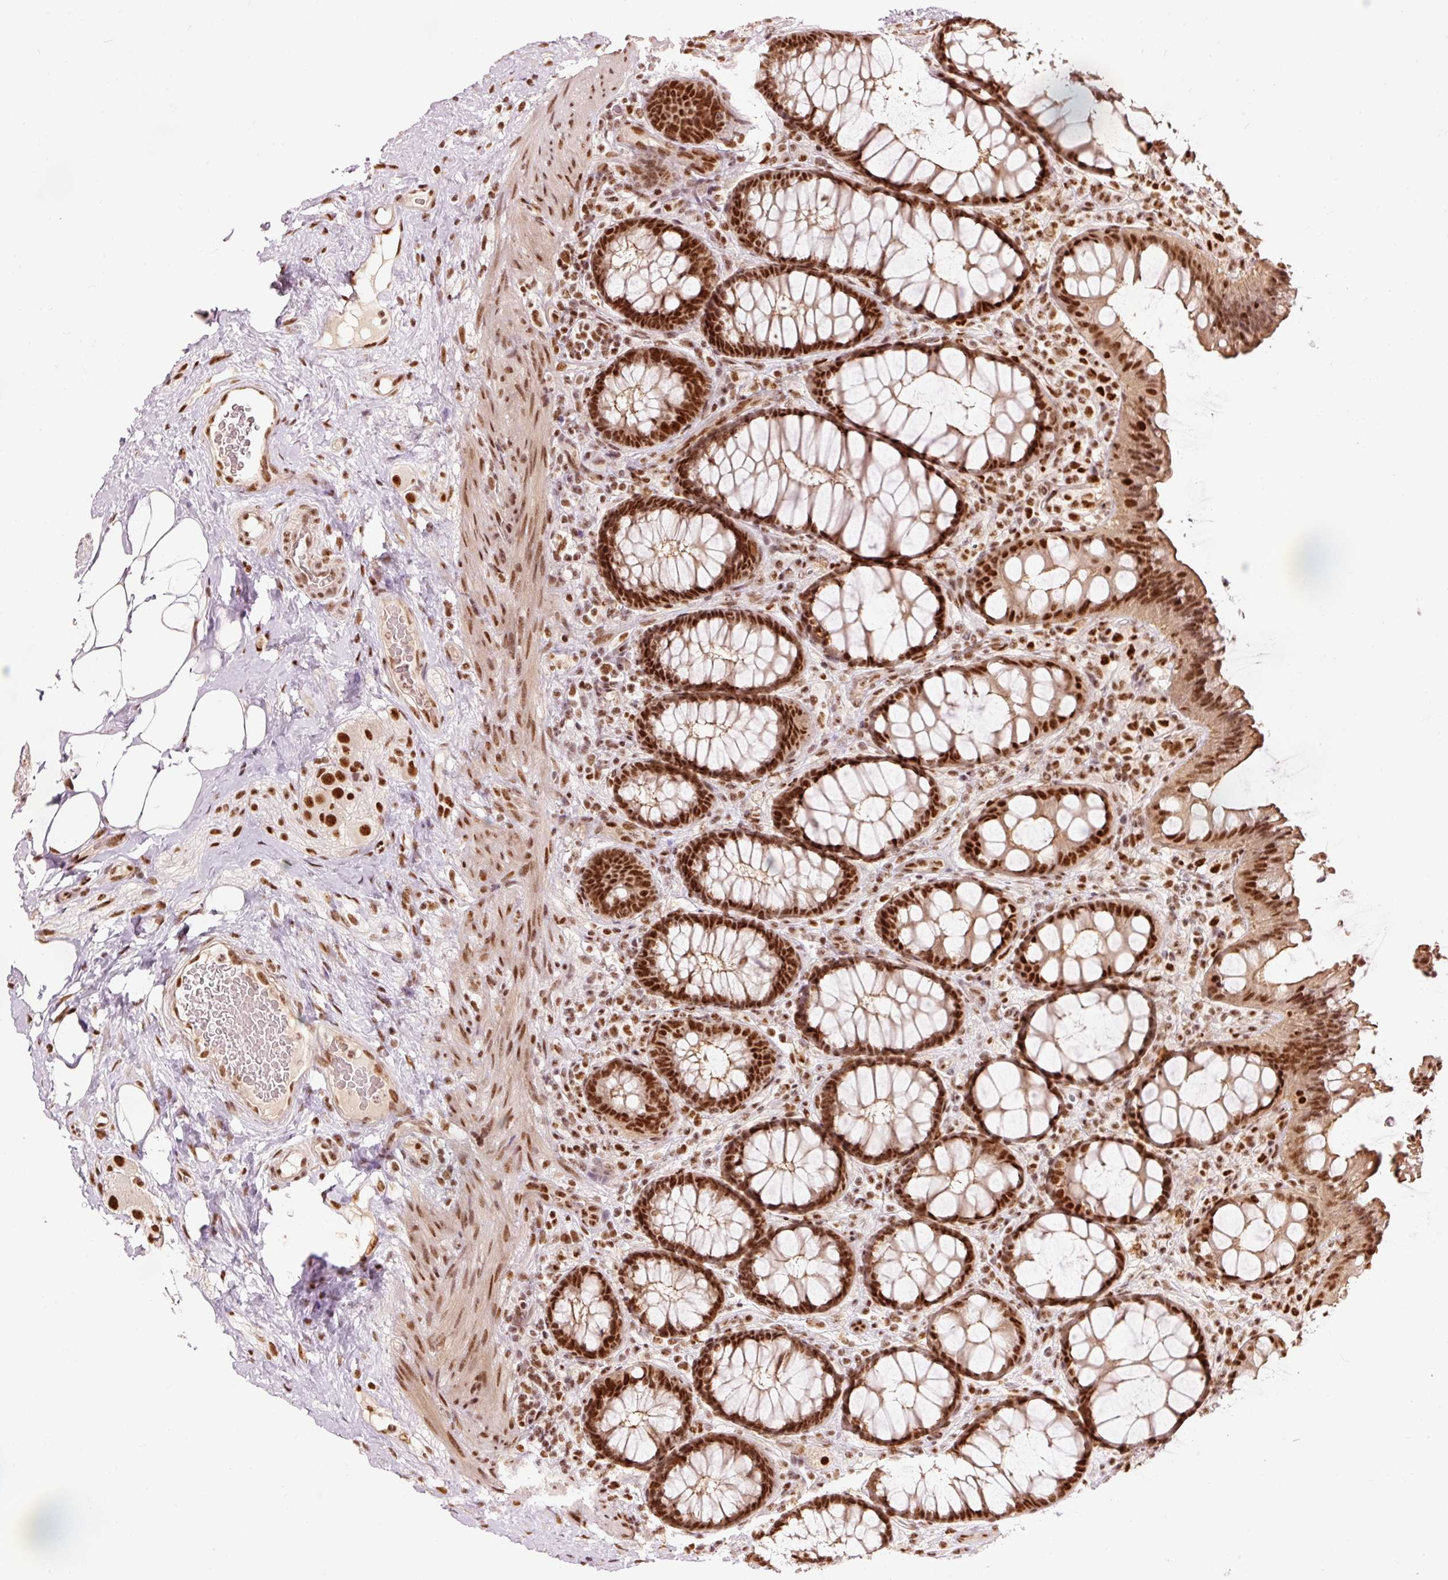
{"staining": {"intensity": "strong", "quantity": ">75%", "location": "cytoplasmic/membranous,nuclear"}, "tissue": "rectum", "cell_type": "Glandular cells", "image_type": "normal", "snomed": [{"axis": "morphology", "description": "Normal tissue, NOS"}, {"axis": "topography", "description": "Rectum"}], "caption": "This is a micrograph of IHC staining of unremarkable rectum, which shows strong staining in the cytoplasmic/membranous,nuclear of glandular cells.", "gene": "ZBTB44", "patient": {"sex": "female", "age": 67}}